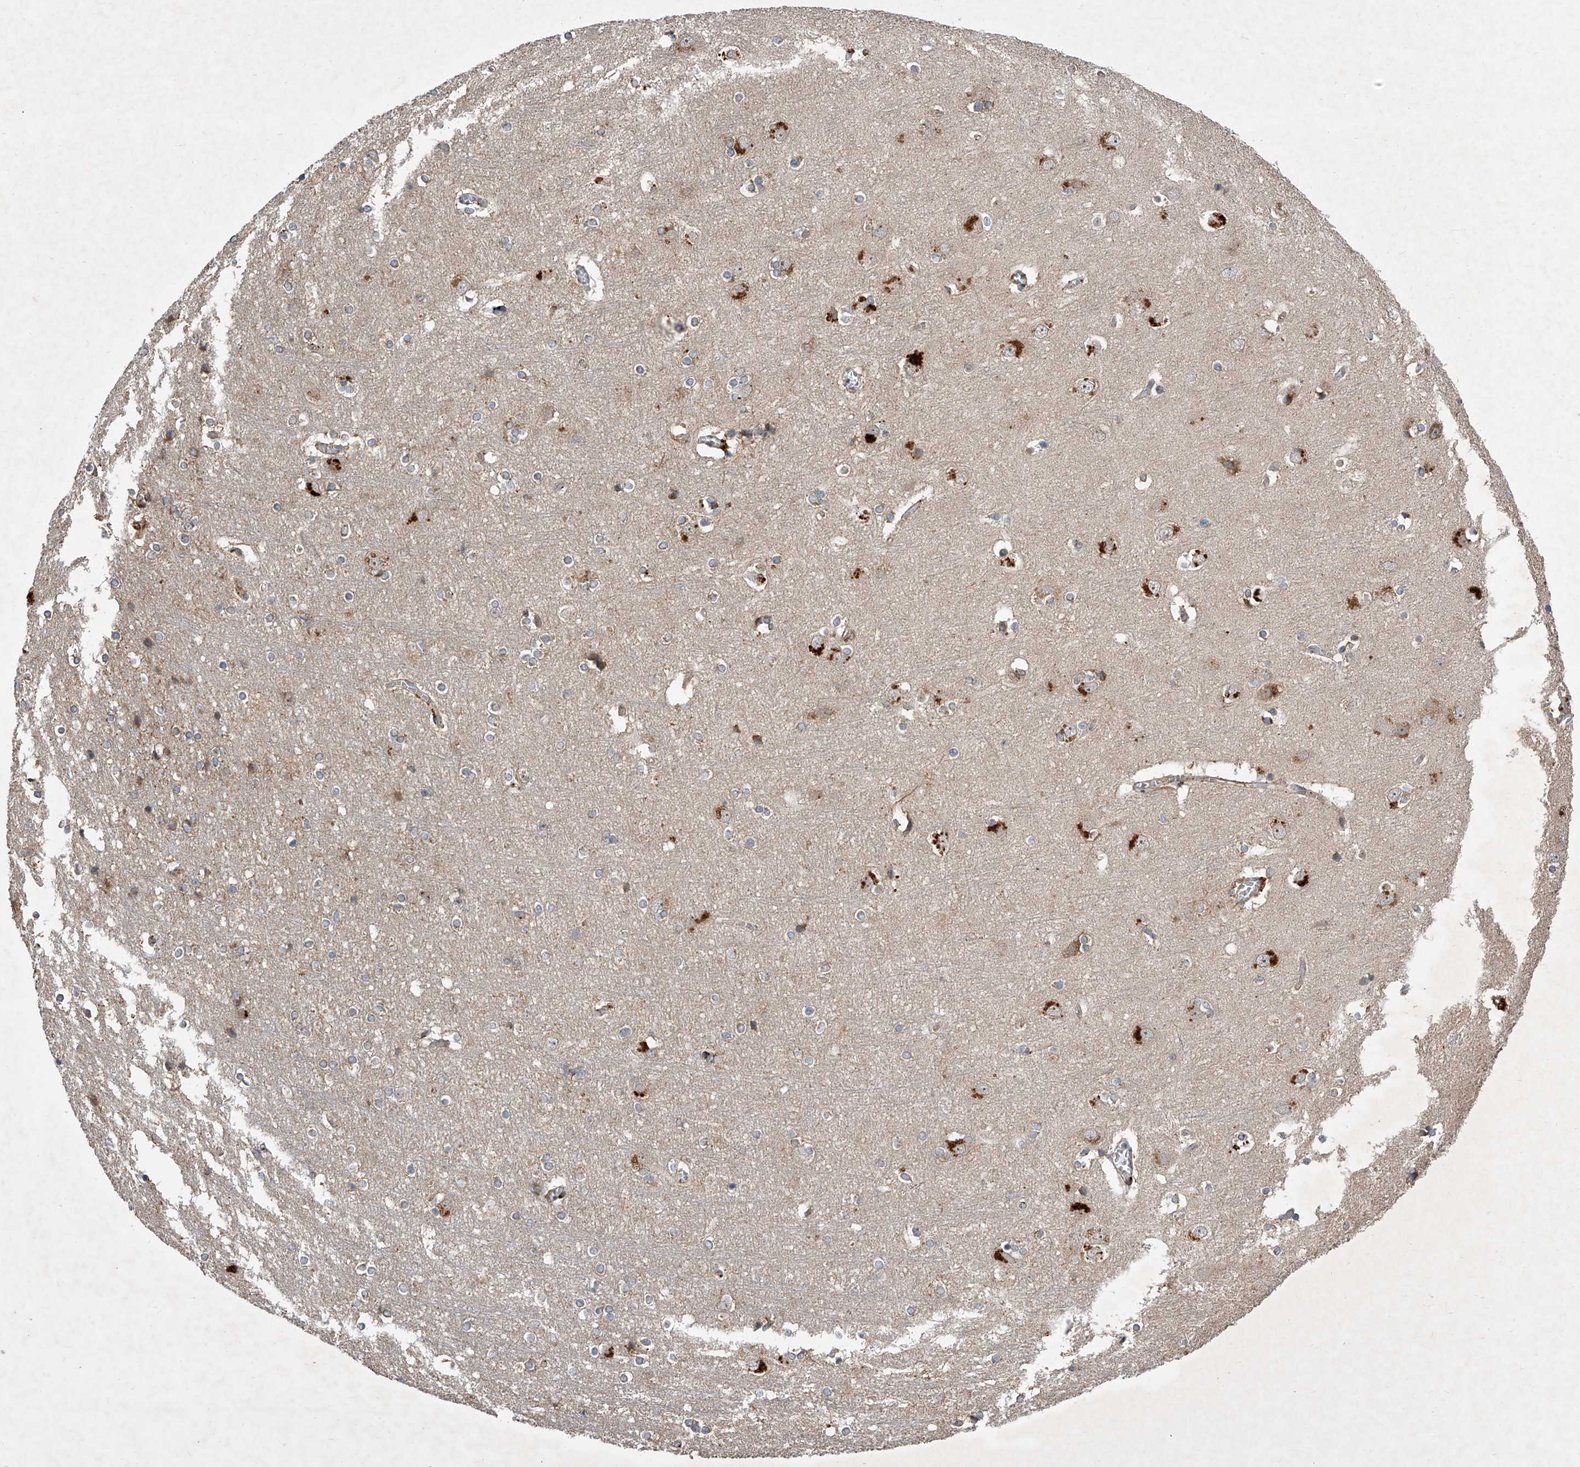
{"staining": {"intensity": "moderate", "quantity": ">75%", "location": "cytoplasmic/membranous"}, "tissue": "cerebral cortex", "cell_type": "Endothelial cells", "image_type": "normal", "snomed": [{"axis": "morphology", "description": "Normal tissue, NOS"}, {"axis": "topography", "description": "Cerebral cortex"}], "caption": "Protein staining of unremarkable cerebral cortex exhibits moderate cytoplasmic/membranous expression in about >75% of endothelial cells.", "gene": "USP47", "patient": {"sex": "male", "age": 54}}